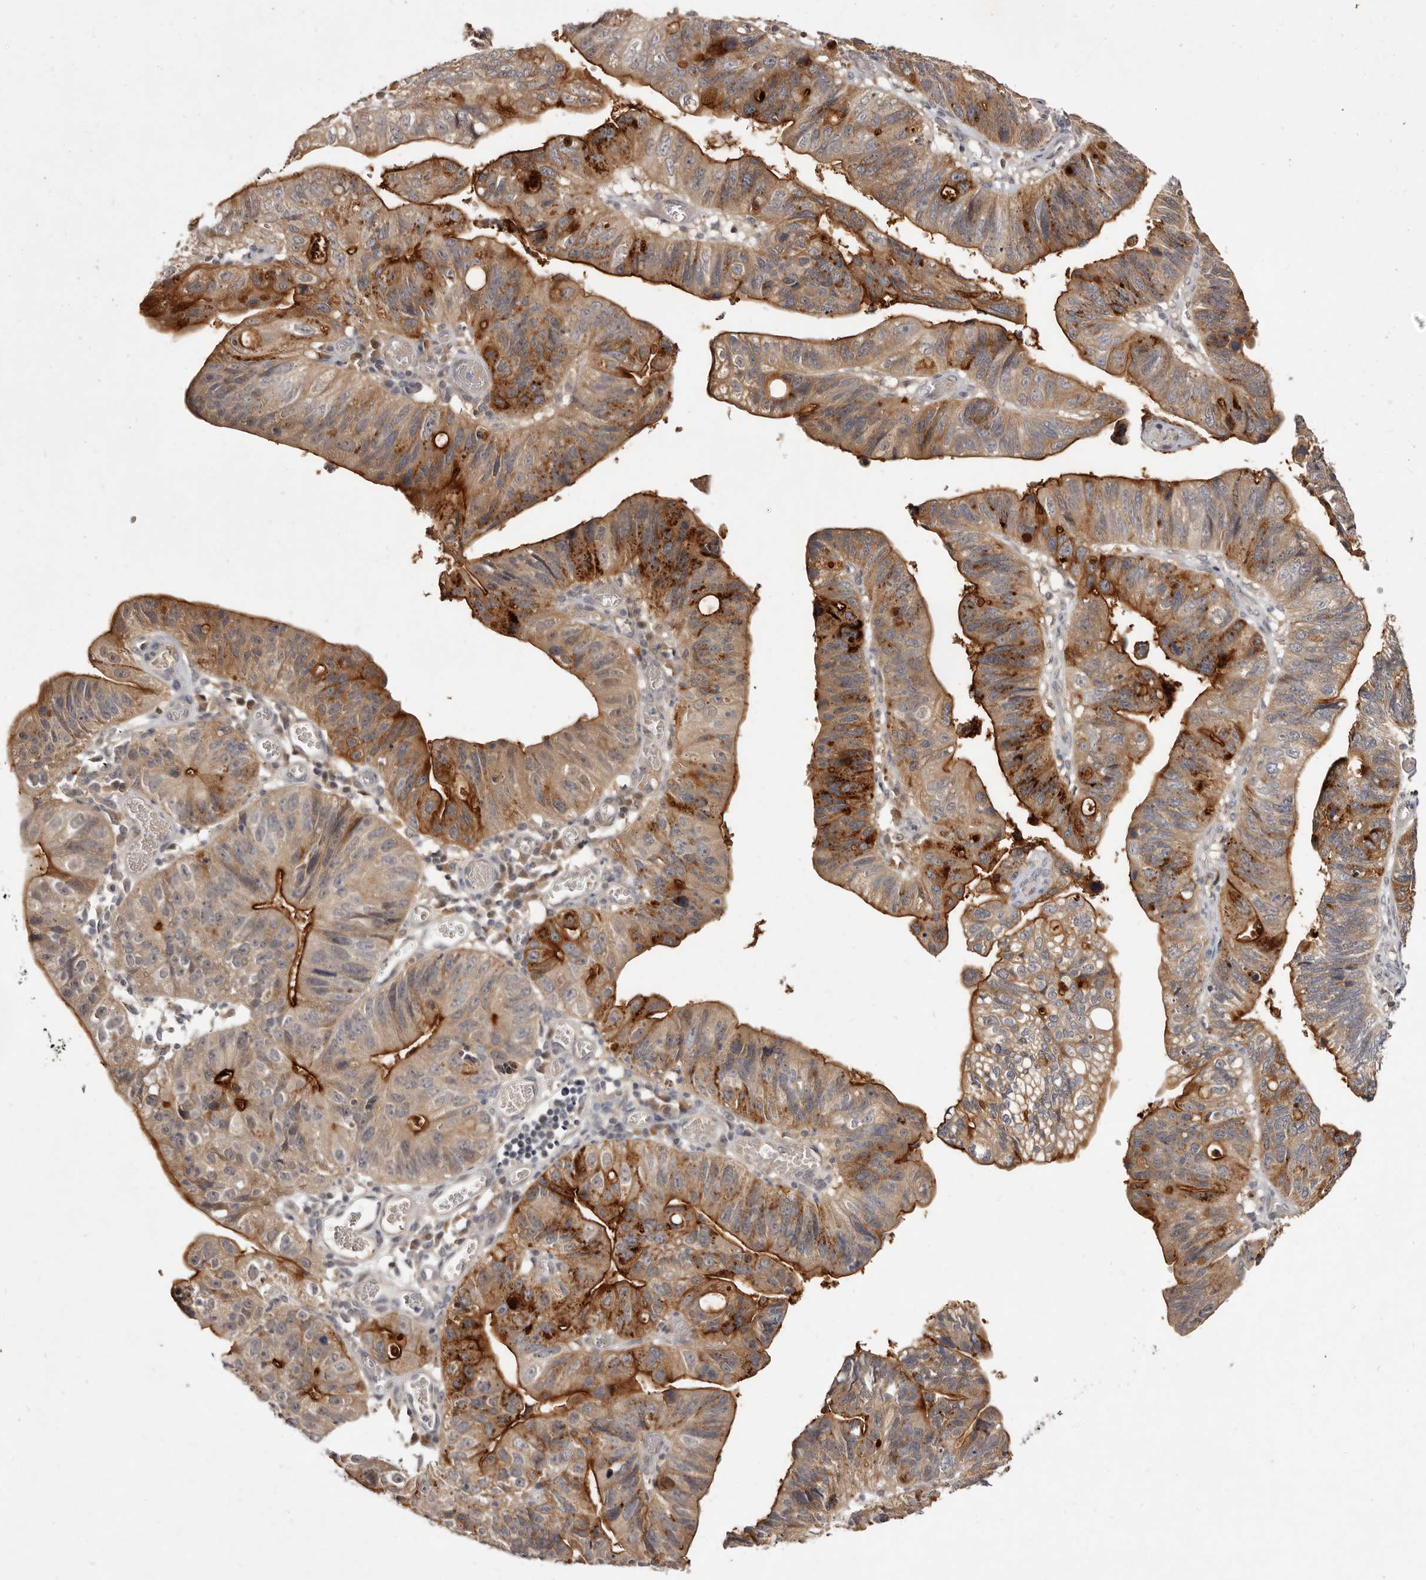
{"staining": {"intensity": "strong", "quantity": "25%-75%", "location": "cytoplasmic/membranous"}, "tissue": "stomach cancer", "cell_type": "Tumor cells", "image_type": "cancer", "snomed": [{"axis": "morphology", "description": "Adenocarcinoma, NOS"}, {"axis": "topography", "description": "Stomach"}], "caption": "Stomach cancer tissue shows strong cytoplasmic/membranous expression in about 25%-75% of tumor cells, visualized by immunohistochemistry.", "gene": "INAVA", "patient": {"sex": "male", "age": 59}}